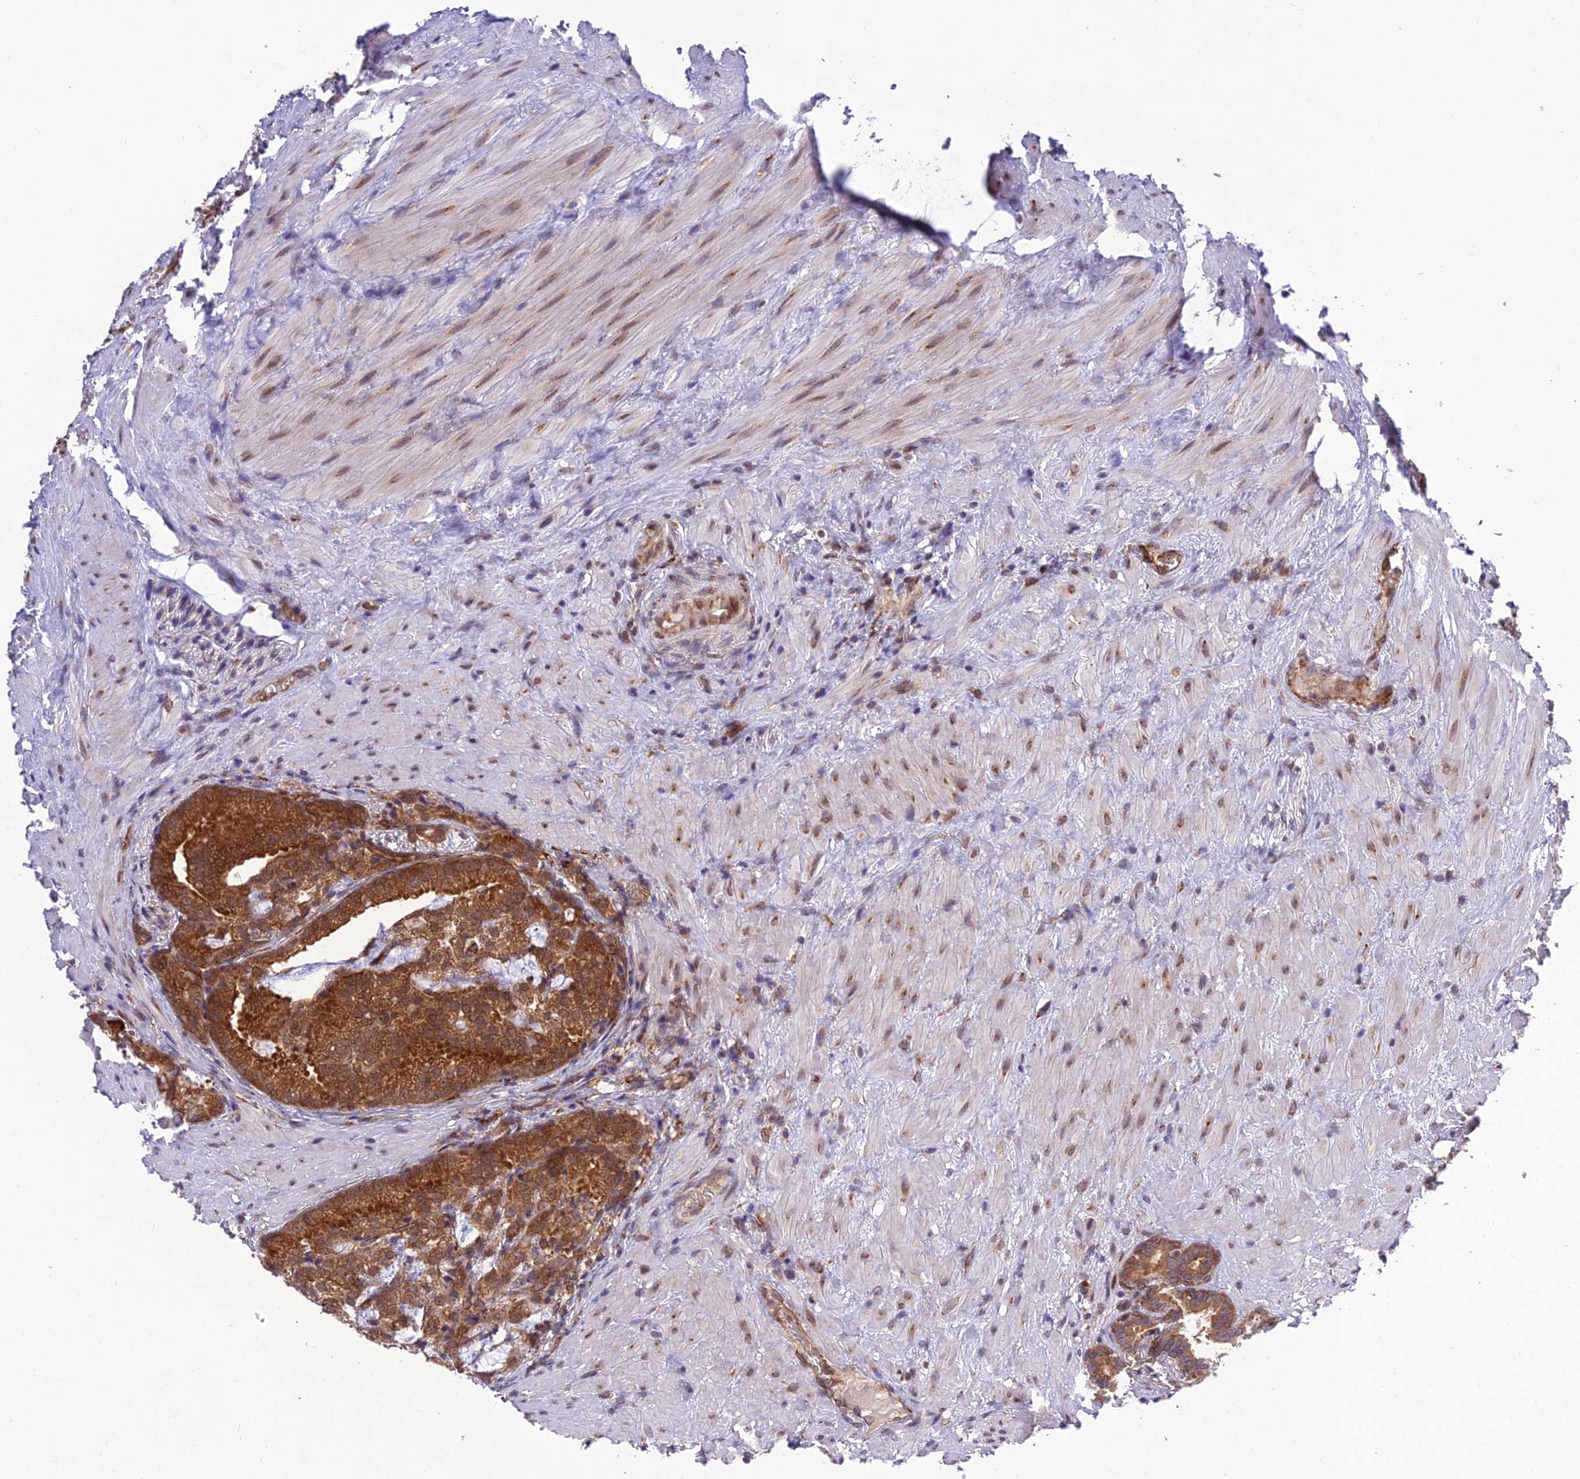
{"staining": {"intensity": "strong", "quantity": ">75%", "location": "cytoplasmic/membranous"}, "tissue": "prostate cancer", "cell_type": "Tumor cells", "image_type": "cancer", "snomed": [{"axis": "morphology", "description": "Adenocarcinoma, High grade"}, {"axis": "topography", "description": "Prostate"}], "caption": "Protein staining of prostate adenocarcinoma (high-grade) tissue exhibits strong cytoplasmic/membranous expression in about >75% of tumor cells.", "gene": "DHCR7", "patient": {"sex": "male", "age": 69}}